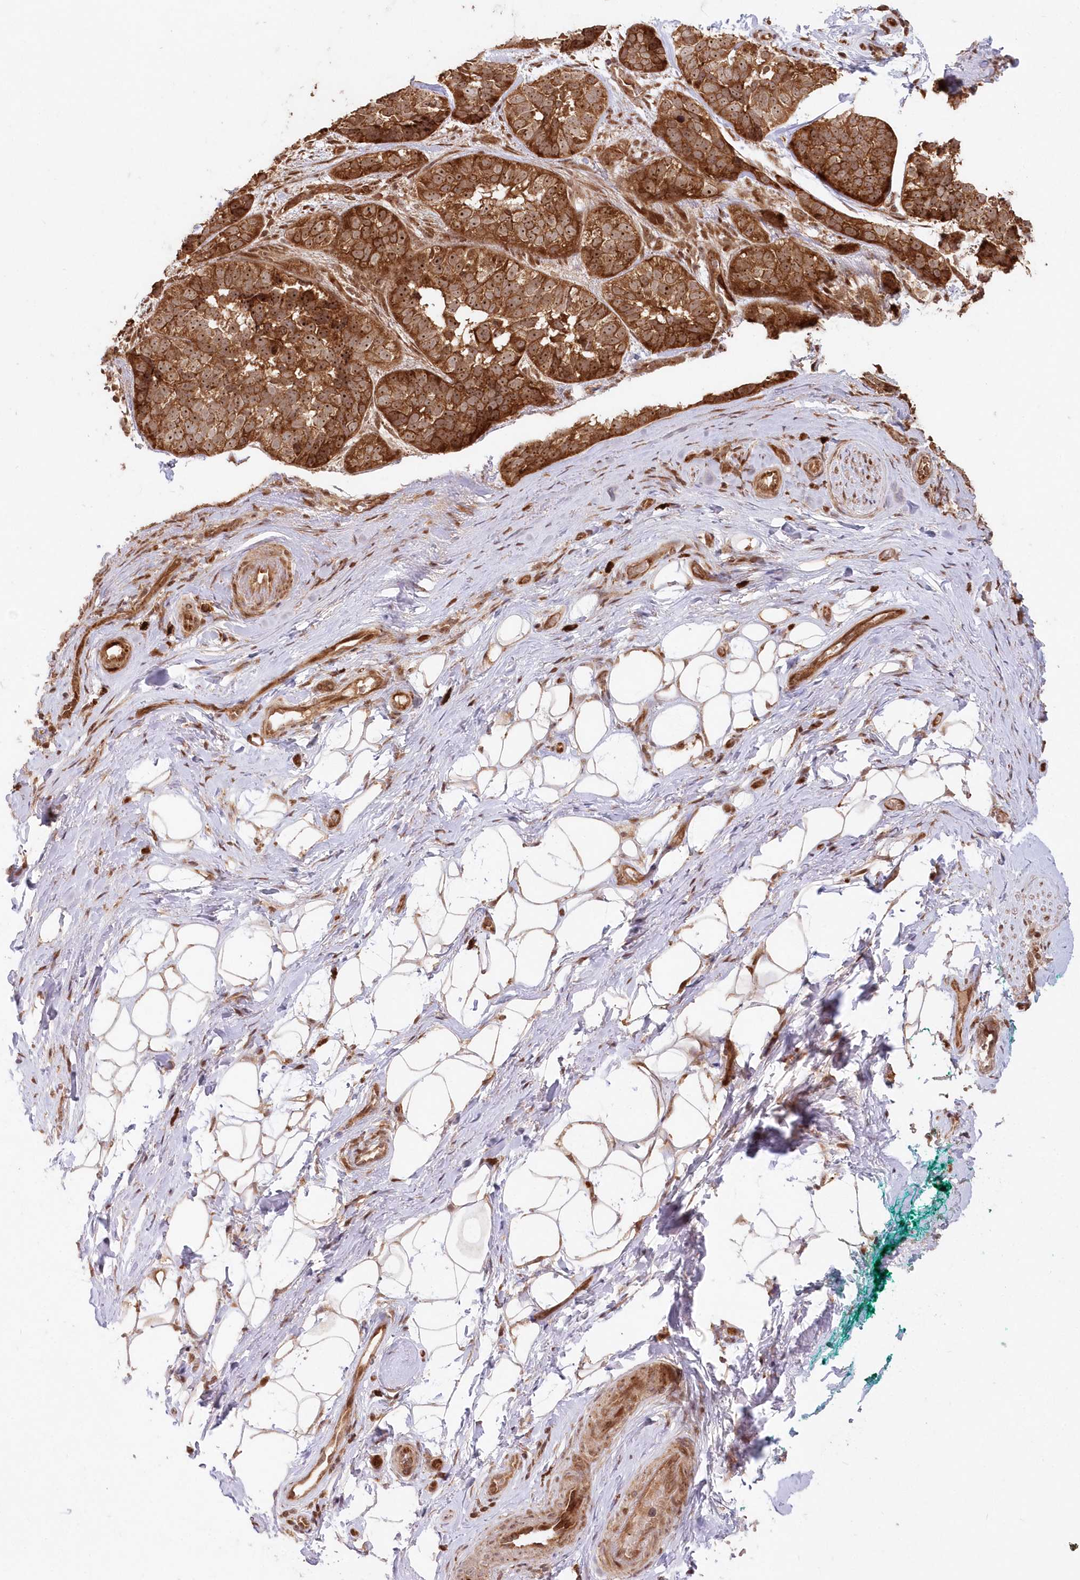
{"staining": {"intensity": "strong", "quantity": ">75%", "location": "cytoplasmic/membranous,nuclear"}, "tissue": "skin cancer", "cell_type": "Tumor cells", "image_type": "cancer", "snomed": [{"axis": "morphology", "description": "Basal cell carcinoma"}, {"axis": "topography", "description": "Skin"}], "caption": "Skin cancer stained with DAB (3,3'-diaminobenzidine) immunohistochemistry (IHC) shows high levels of strong cytoplasmic/membranous and nuclear staining in about >75% of tumor cells.", "gene": "SERINC1", "patient": {"sex": "male", "age": 62}}